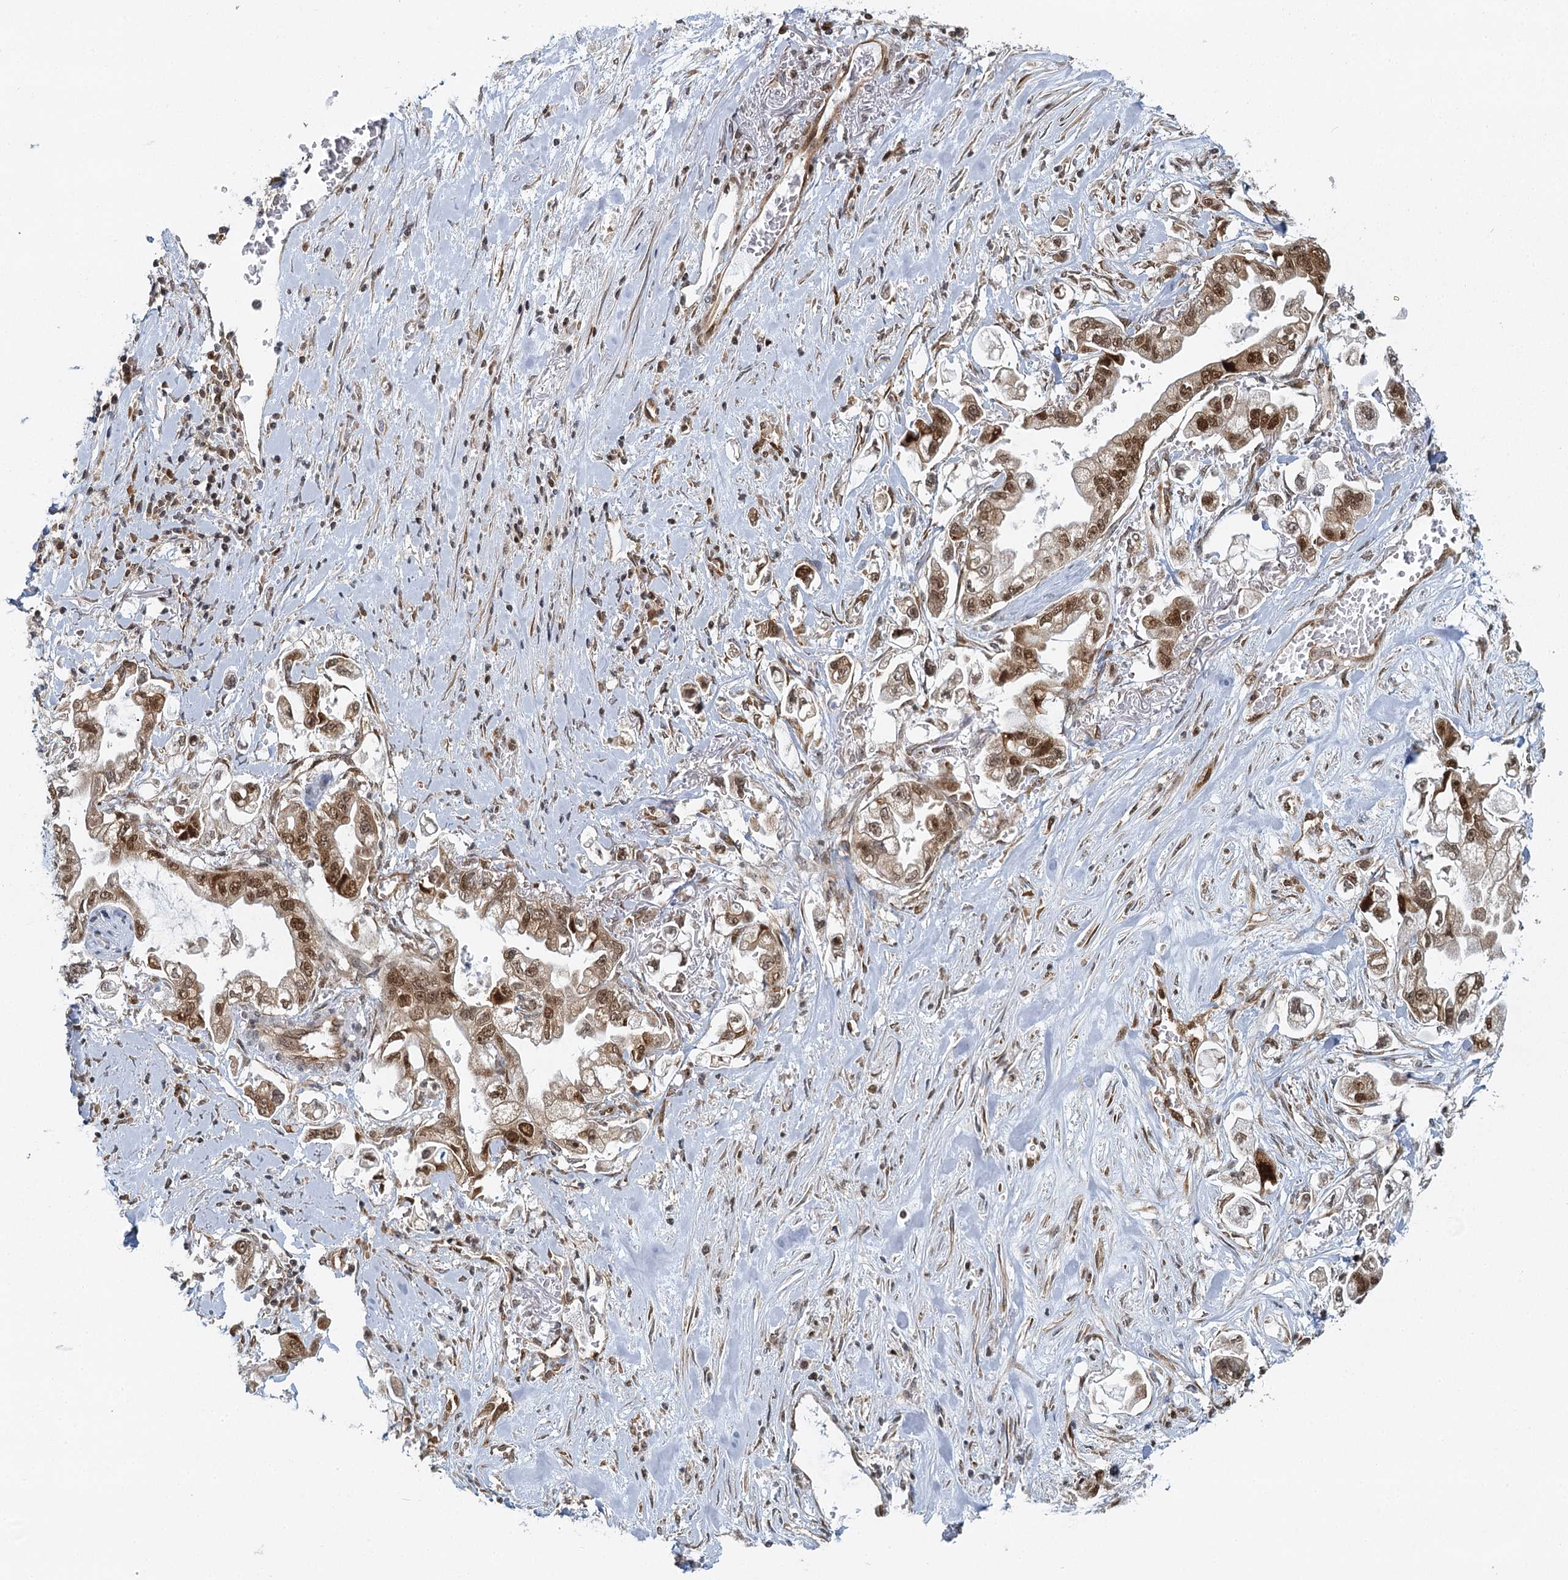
{"staining": {"intensity": "strong", "quantity": ">75%", "location": "nuclear"}, "tissue": "stomach cancer", "cell_type": "Tumor cells", "image_type": "cancer", "snomed": [{"axis": "morphology", "description": "Adenocarcinoma, NOS"}, {"axis": "topography", "description": "Stomach"}], "caption": "Immunohistochemistry (IHC) of stomach cancer displays high levels of strong nuclear staining in approximately >75% of tumor cells.", "gene": "GPATCH11", "patient": {"sex": "male", "age": 62}}